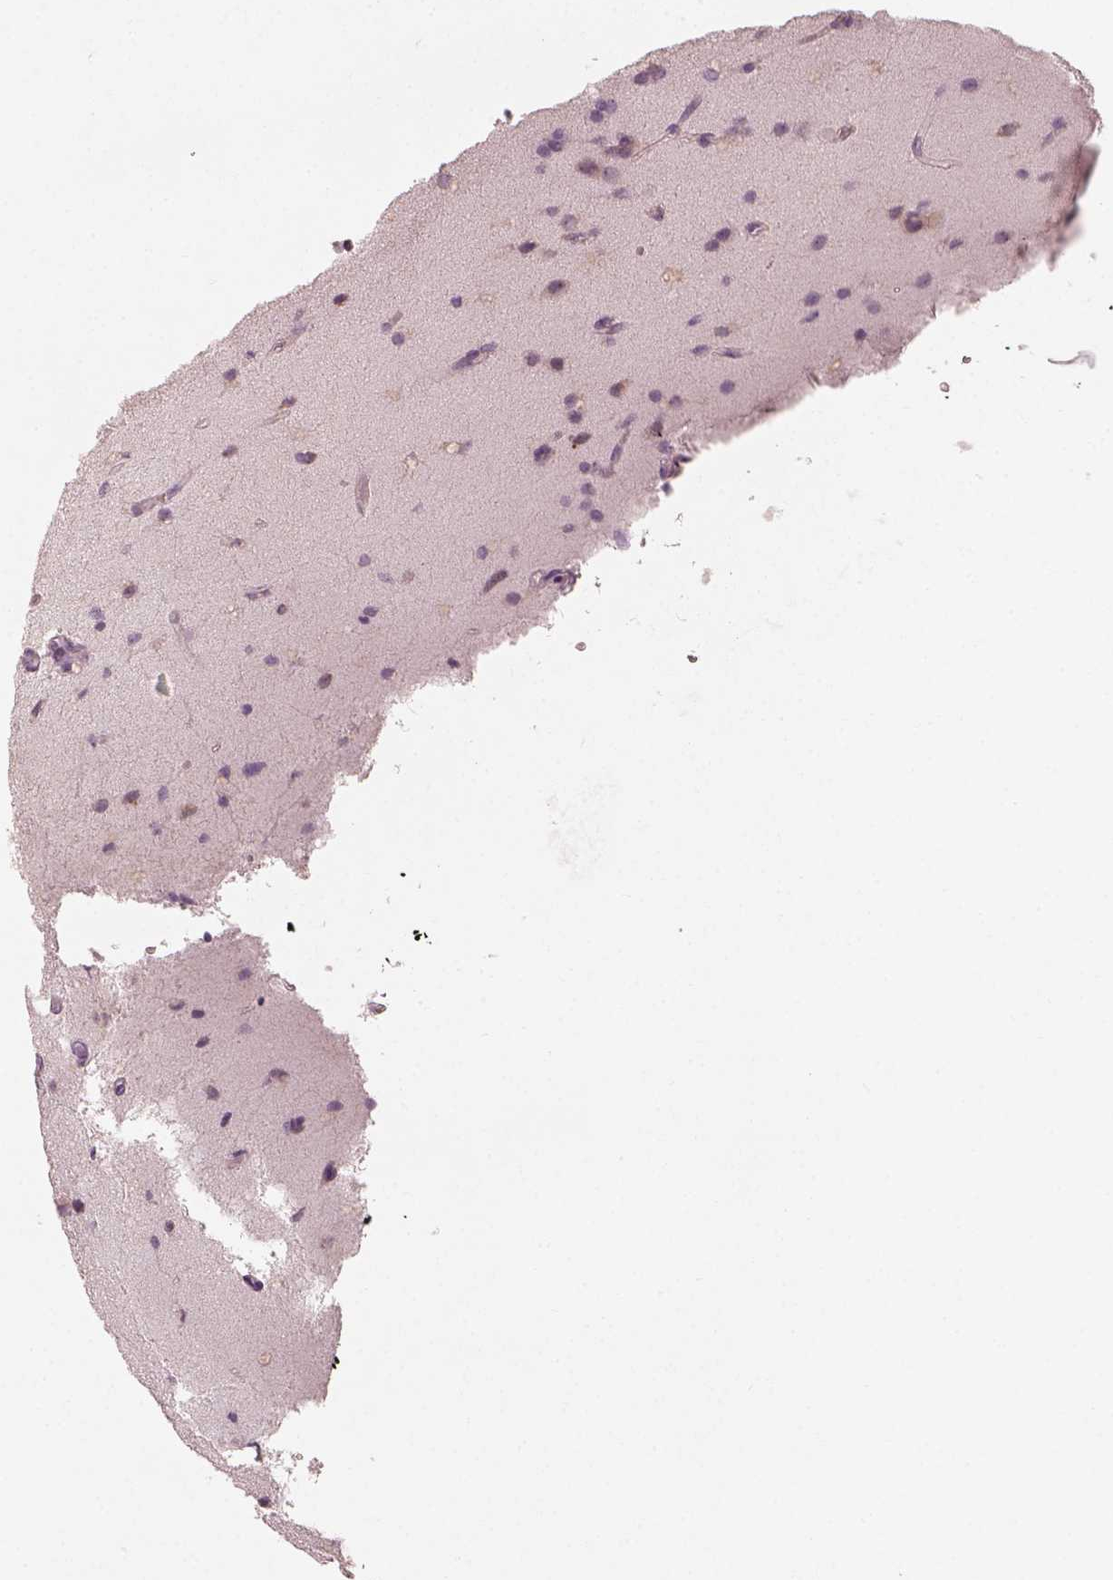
{"staining": {"intensity": "negative", "quantity": "none", "location": "none"}, "tissue": "glioma", "cell_type": "Tumor cells", "image_type": "cancer", "snomed": [{"axis": "morphology", "description": "Glioma, malignant, High grade"}, {"axis": "topography", "description": "Brain"}], "caption": "IHC micrograph of neoplastic tissue: malignant glioma (high-grade) stained with DAB displays no significant protein positivity in tumor cells. Nuclei are stained in blue.", "gene": "CDS1", "patient": {"sex": "male", "age": 68}}